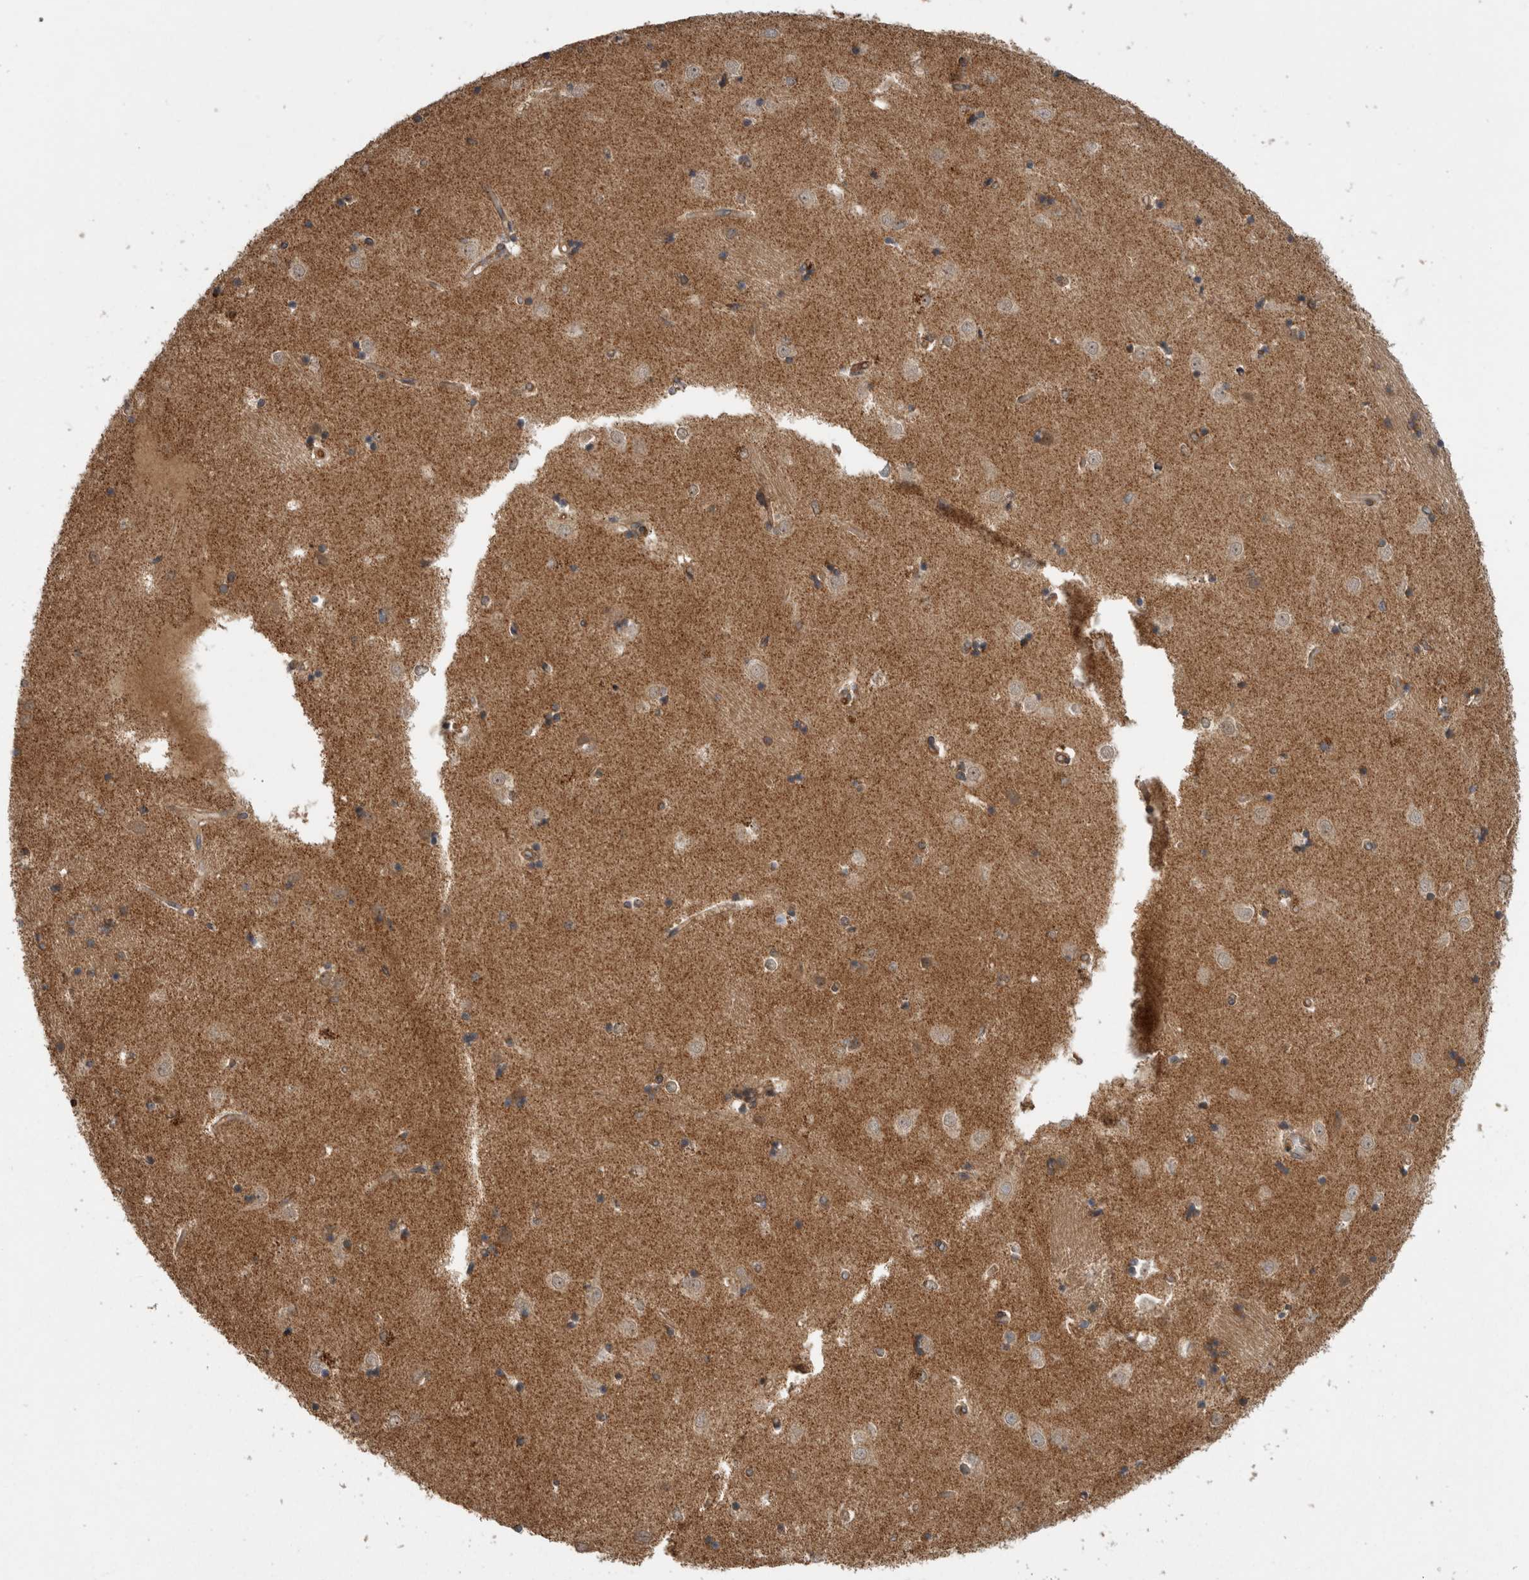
{"staining": {"intensity": "moderate", "quantity": "<25%", "location": "cytoplasmic/membranous"}, "tissue": "caudate", "cell_type": "Glial cells", "image_type": "normal", "snomed": [{"axis": "morphology", "description": "Normal tissue, NOS"}, {"axis": "topography", "description": "Lateral ventricle wall"}], "caption": "A brown stain shows moderate cytoplasmic/membranous staining of a protein in glial cells of normal human caudate.", "gene": "DHDDS", "patient": {"sex": "male", "age": 45}}